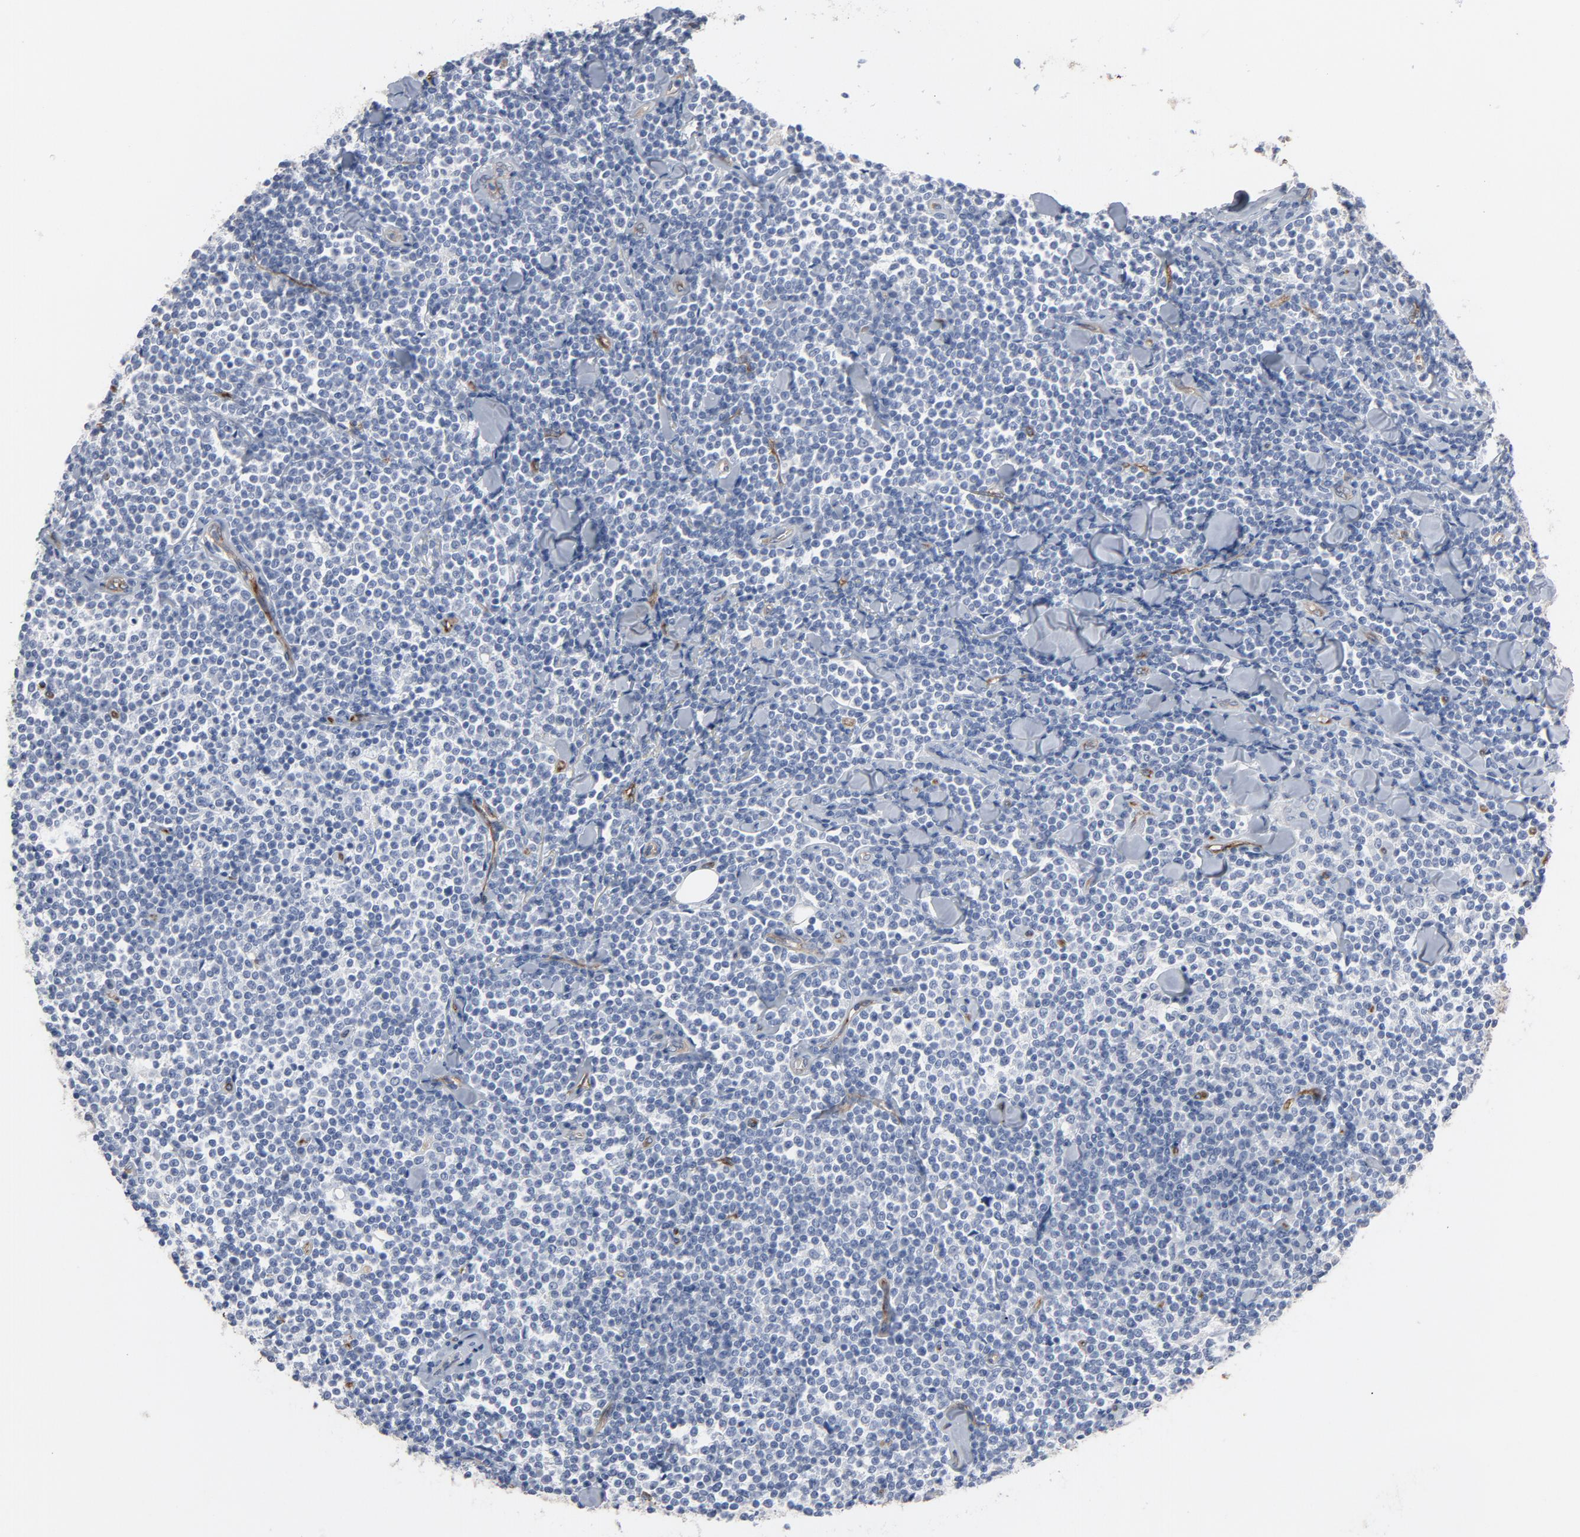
{"staining": {"intensity": "negative", "quantity": "none", "location": "none"}, "tissue": "lymphoma", "cell_type": "Tumor cells", "image_type": "cancer", "snomed": [{"axis": "morphology", "description": "Malignant lymphoma, non-Hodgkin's type, Low grade"}, {"axis": "topography", "description": "Soft tissue"}], "caption": "An immunohistochemistry micrograph of low-grade malignant lymphoma, non-Hodgkin's type is shown. There is no staining in tumor cells of low-grade malignant lymphoma, non-Hodgkin's type. (DAB (3,3'-diaminobenzidine) immunohistochemistry, high magnification).", "gene": "KDR", "patient": {"sex": "male", "age": 92}}